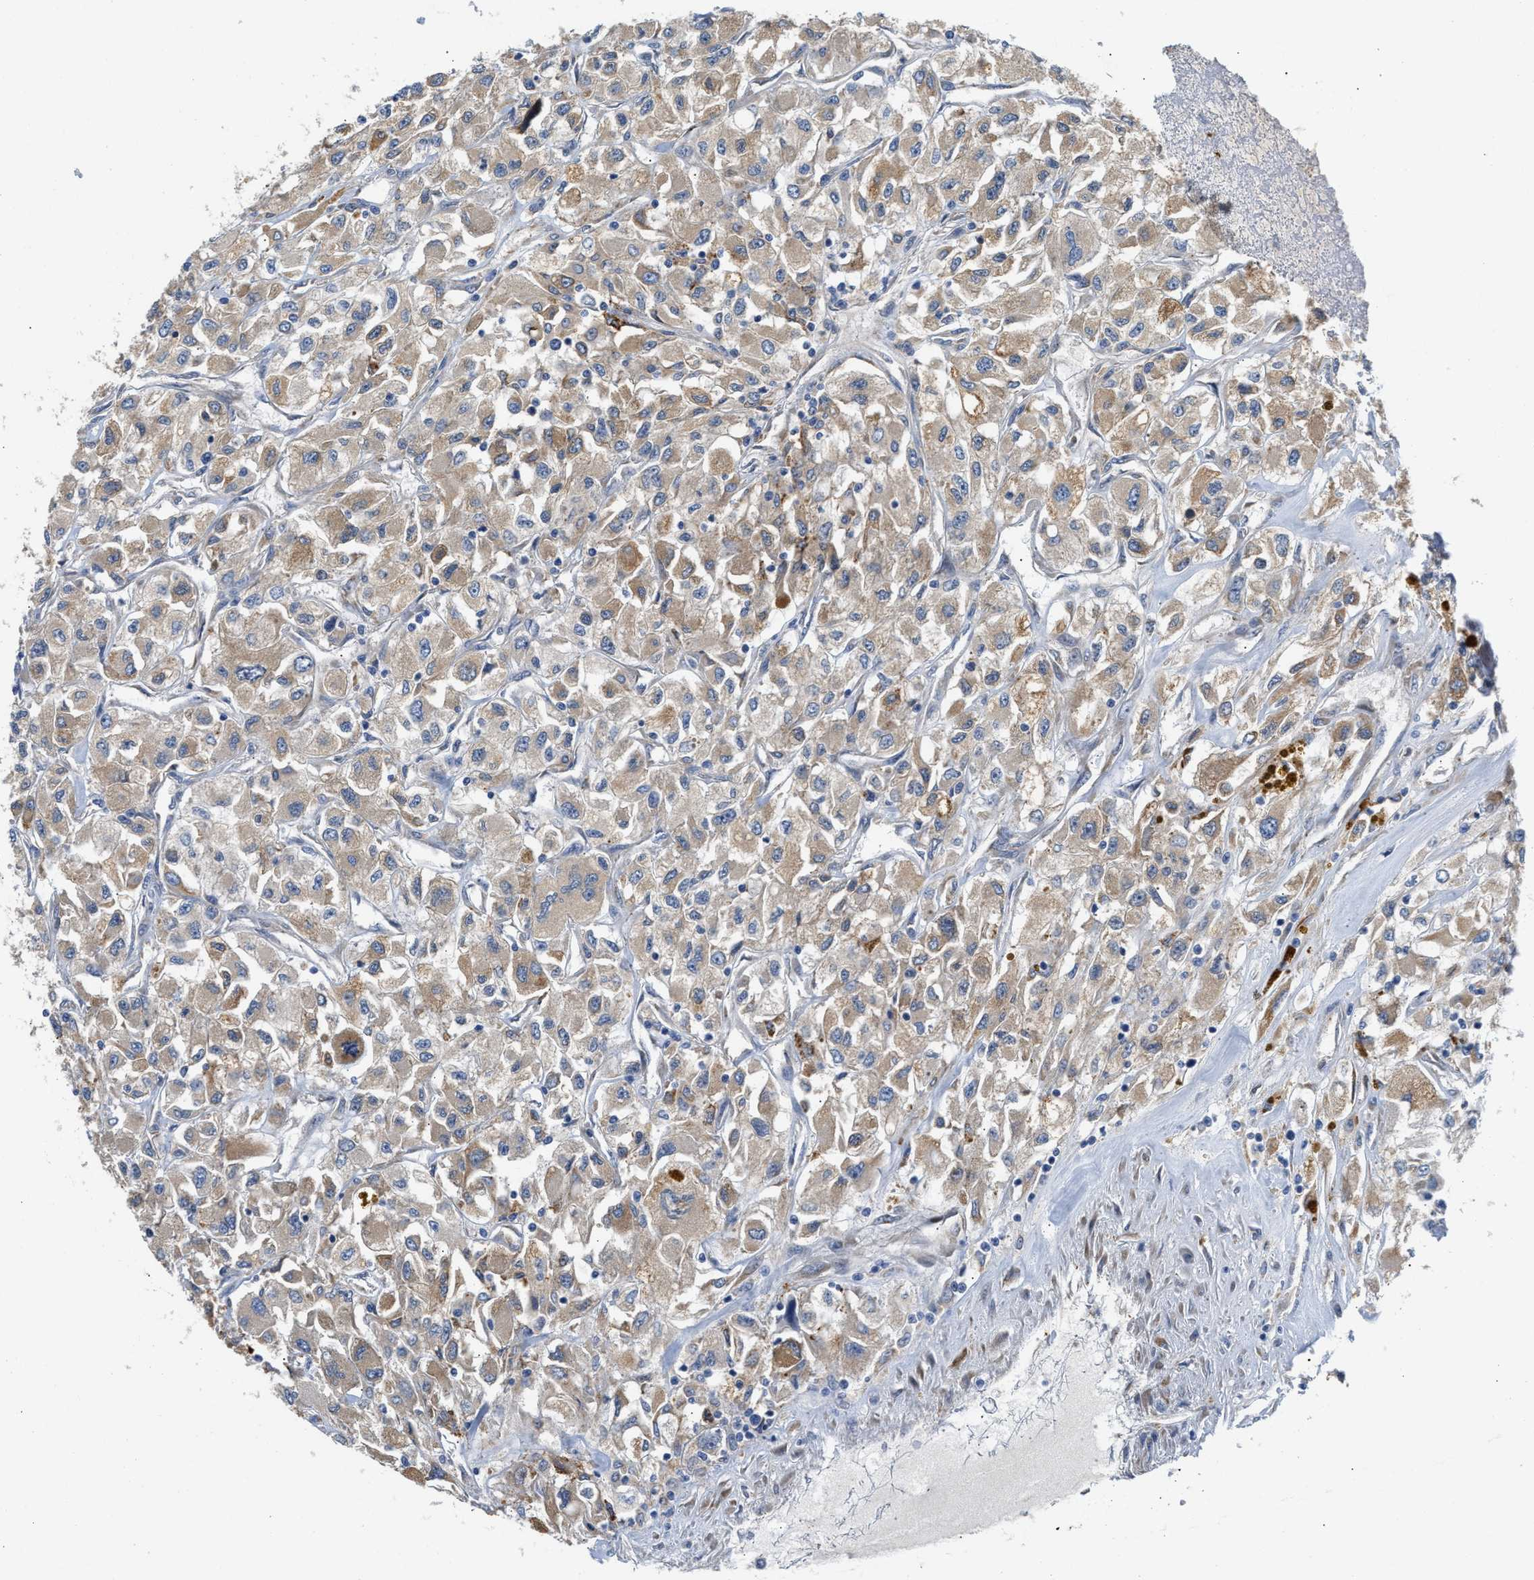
{"staining": {"intensity": "weak", "quantity": ">75%", "location": "cytoplasmic/membranous"}, "tissue": "renal cancer", "cell_type": "Tumor cells", "image_type": "cancer", "snomed": [{"axis": "morphology", "description": "Adenocarcinoma, NOS"}, {"axis": "topography", "description": "Kidney"}], "caption": "DAB immunohistochemical staining of human adenocarcinoma (renal) shows weak cytoplasmic/membranous protein expression in about >75% of tumor cells. The protein is shown in brown color, while the nuclei are stained blue.", "gene": "PPM1L", "patient": {"sex": "female", "age": 52}}